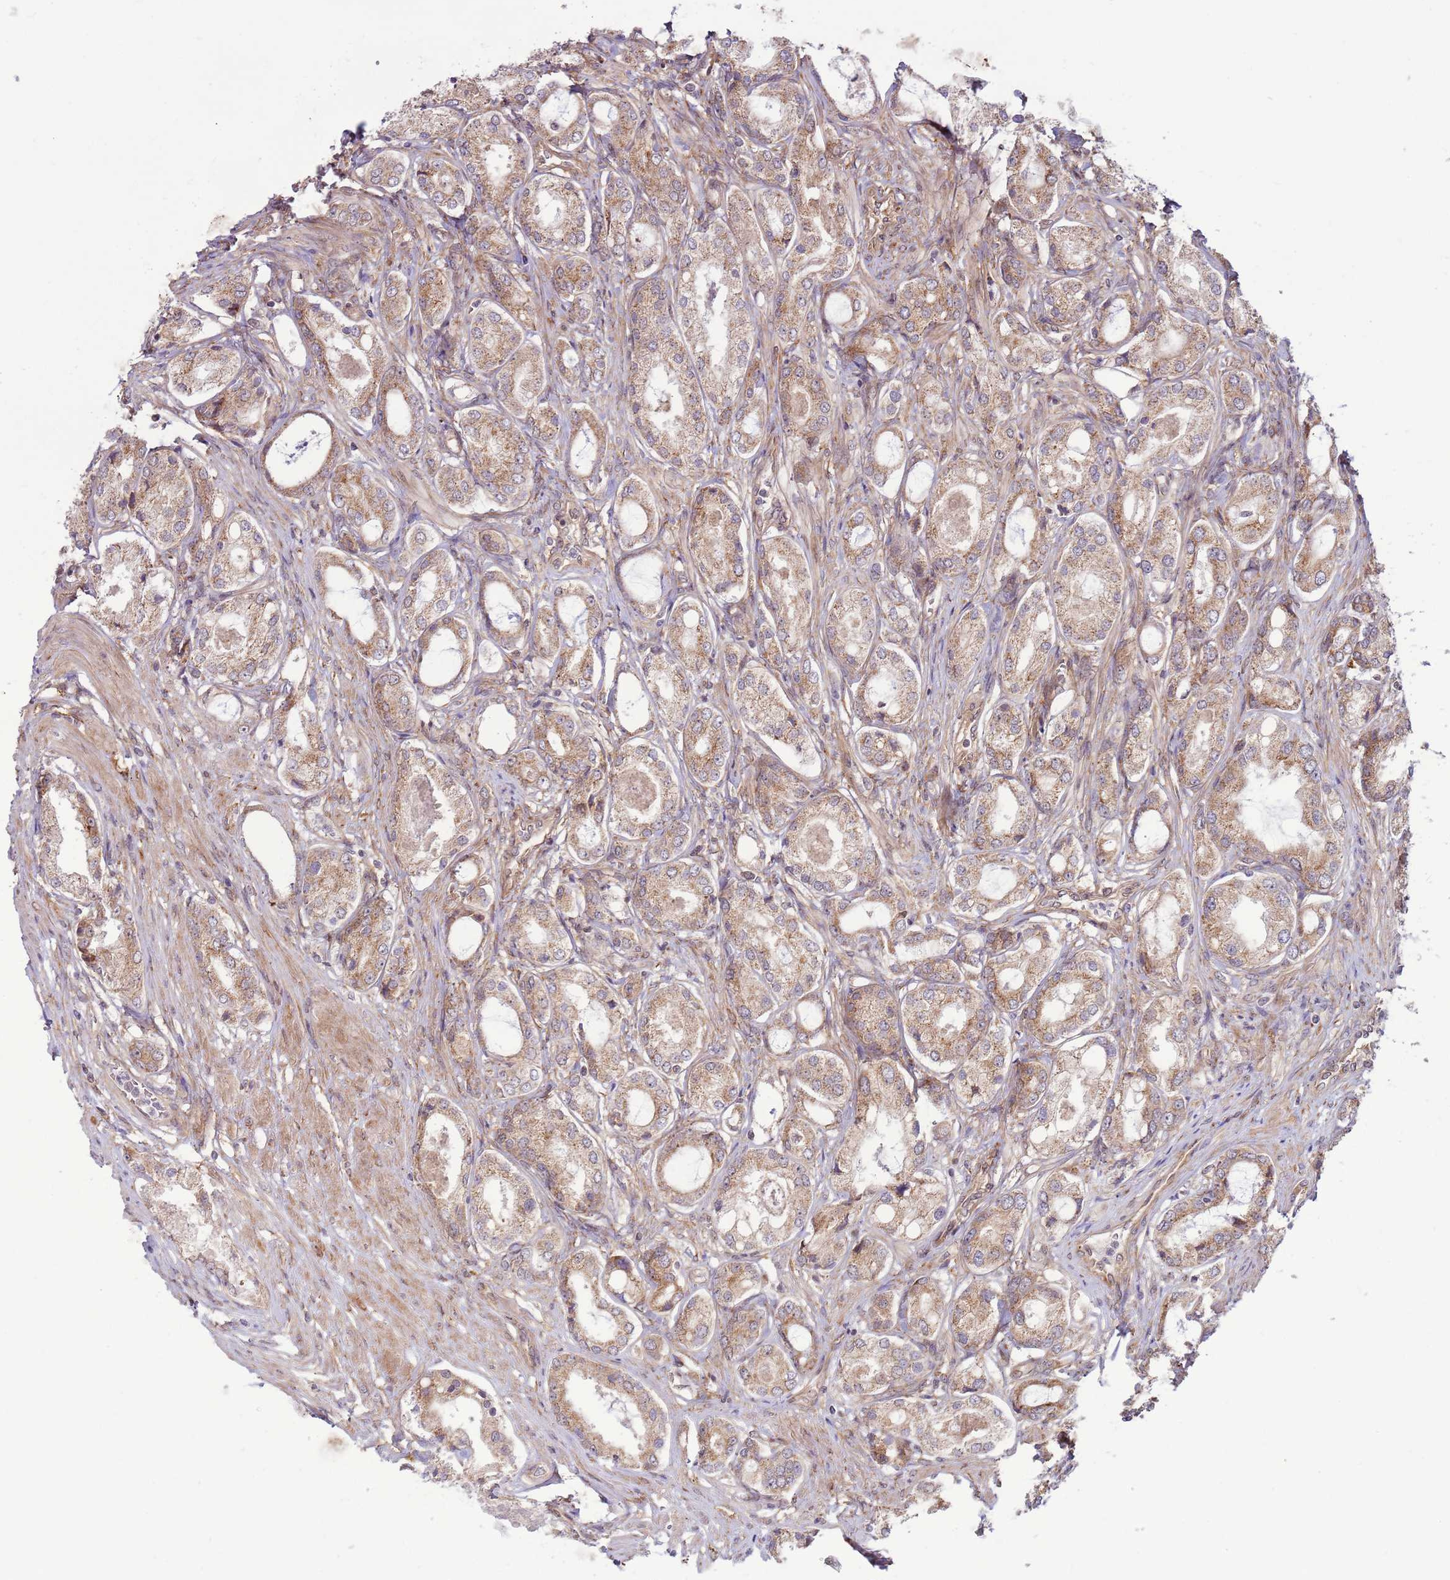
{"staining": {"intensity": "moderate", "quantity": ">75%", "location": "cytoplasmic/membranous"}, "tissue": "prostate cancer", "cell_type": "Tumor cells", "image_type": "cancer", "snomed": [{"axis": "morphology", "description": "Adenocarcinoma, Low grade"}, {"axis": "topography", "description": "Prostate"}], "caption": "Moderate cytoplasmic/membranous staining for a protein is identified in approximately >75% of tumor cells of prostate cancer using immunohistochemistry.", "gene": "DCAF4", "patient": {"sex": "male", "age": 68}}